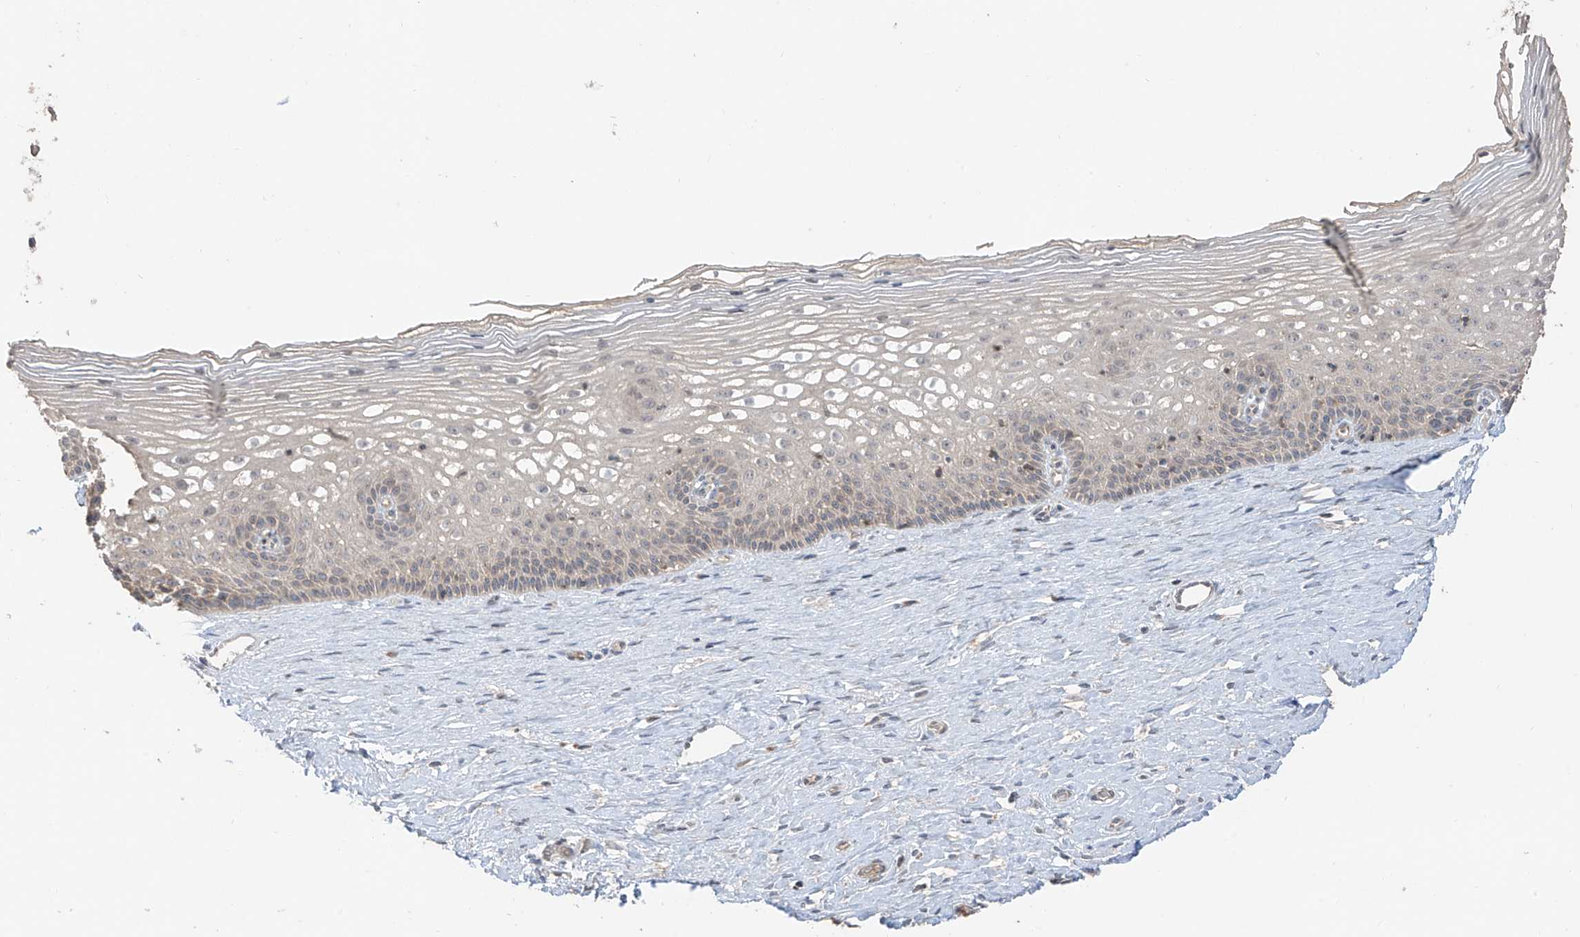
{"staining": {"intensity": "weak", "quantity": ">75%", "location": "cytoplasmic/membranous"}, "tissue": "cervix", "cell_type": "Glandular cells", "image_type": "normal", "snomed": [{"axis": "morphology", "description": "Normal tissue, NOS"}, {"axis": "topography", "description": "Cervix"}], "caption": "Immunohistochemical staining of benign cervix exhibits weak cytoplasmic/membranous protein staining in about >75% of glandular cells.", "gene": "COLGALT2", "patient": {"sex": "female", "age": 33}}